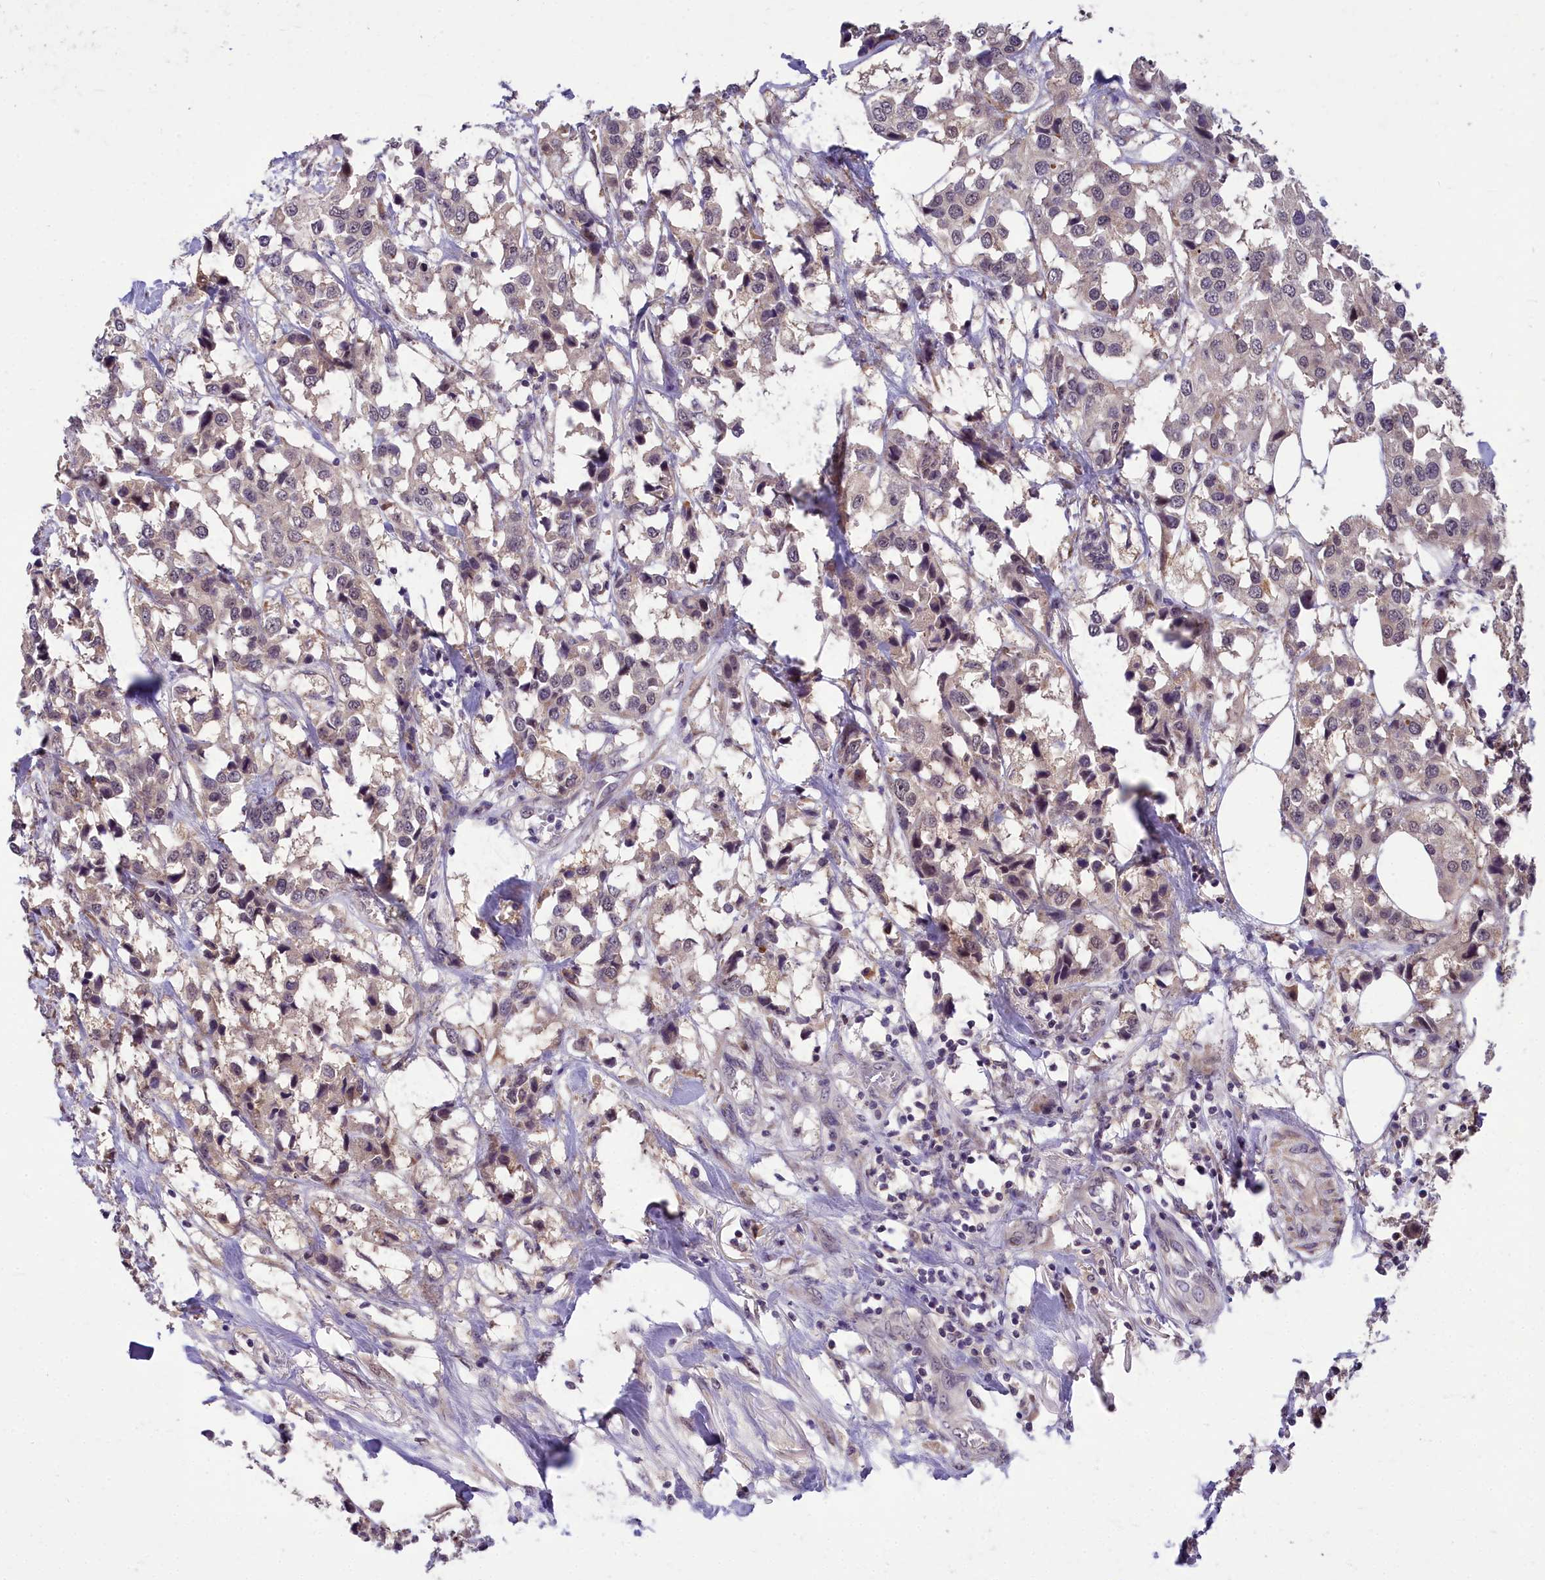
{"staining": {"intensity": "negative", "quantity": "none", "location": "none"}, "tissue": "breast cancer", "cell_type": "Tumor cells", "image_type": "cancer", "snomed": [{"axis": "morphology", "description": "Duct carcinoma"}, {"axis": "topography", "description": "Breast"}], "caption": "IHC histopathology image of breast intraductal carcinoma stained for a protein (brown), which demonstrates no staining in tumor cells.", "gene": "ZNF333", "patient": {"sex": "female", "age": 80}}